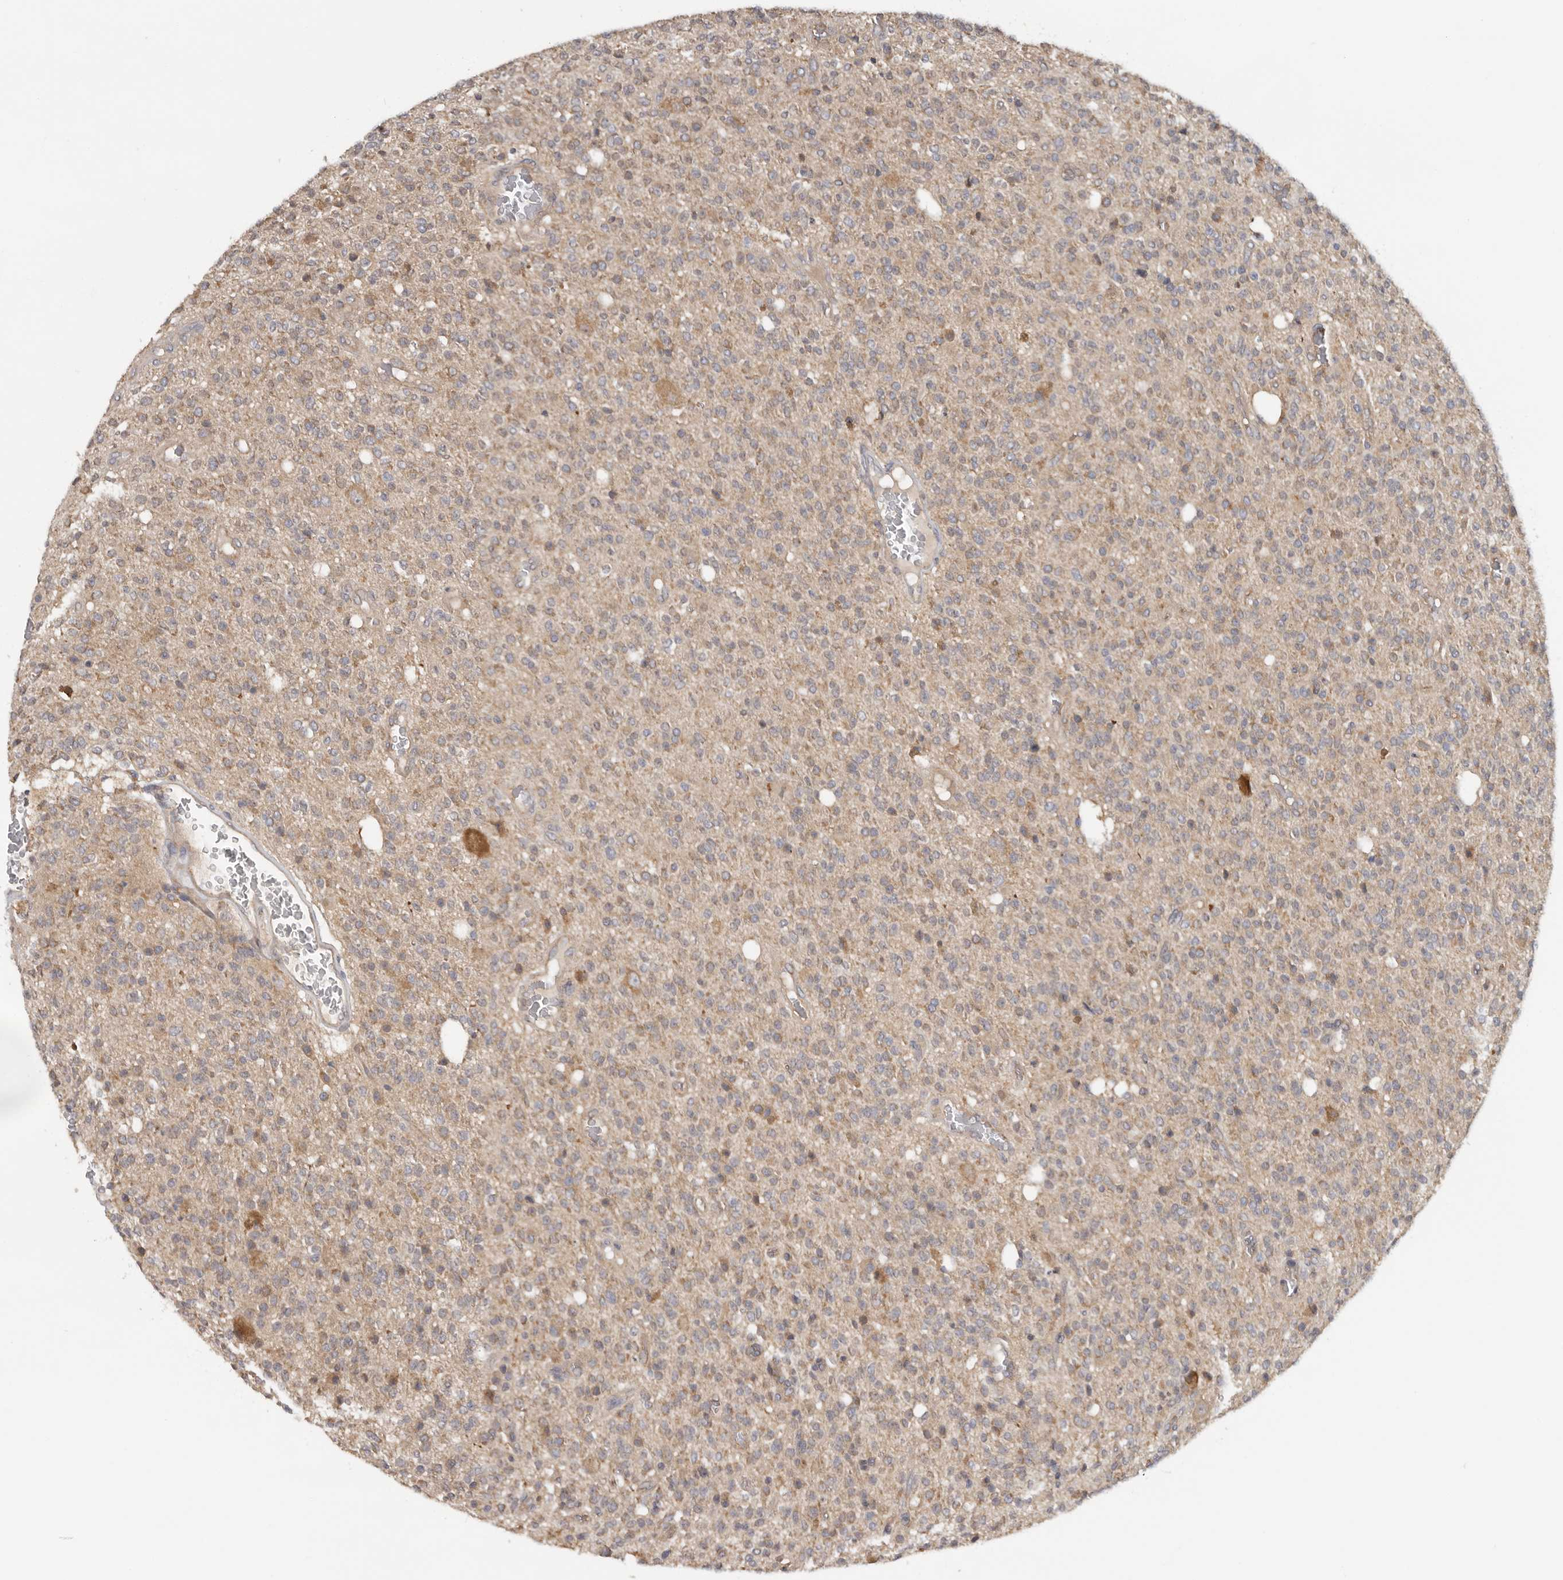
{"staining": {"intensity": "weak", "quantity": ">75%", "location": "cytoplasmic/membranous"}, "tissue": "glioma", "cell_type": "Tumor cells", "image_type": "cancer", "snomed": [{"axis": "morphology", "description": "Glioma, malignant, High grade"}, {"axis": "topography", "description": "Brain"}], "caption": "Immunohistochemistry (IHC) histopathology image of malignant high-grade glioma stained for a protein (brown), which demonstrates low levels of weak cytoplasmic/membranous staining in about >75% of tumor cells.", "gene": "PPP1R42", "patient": {"sex": "male", "age": 34}}